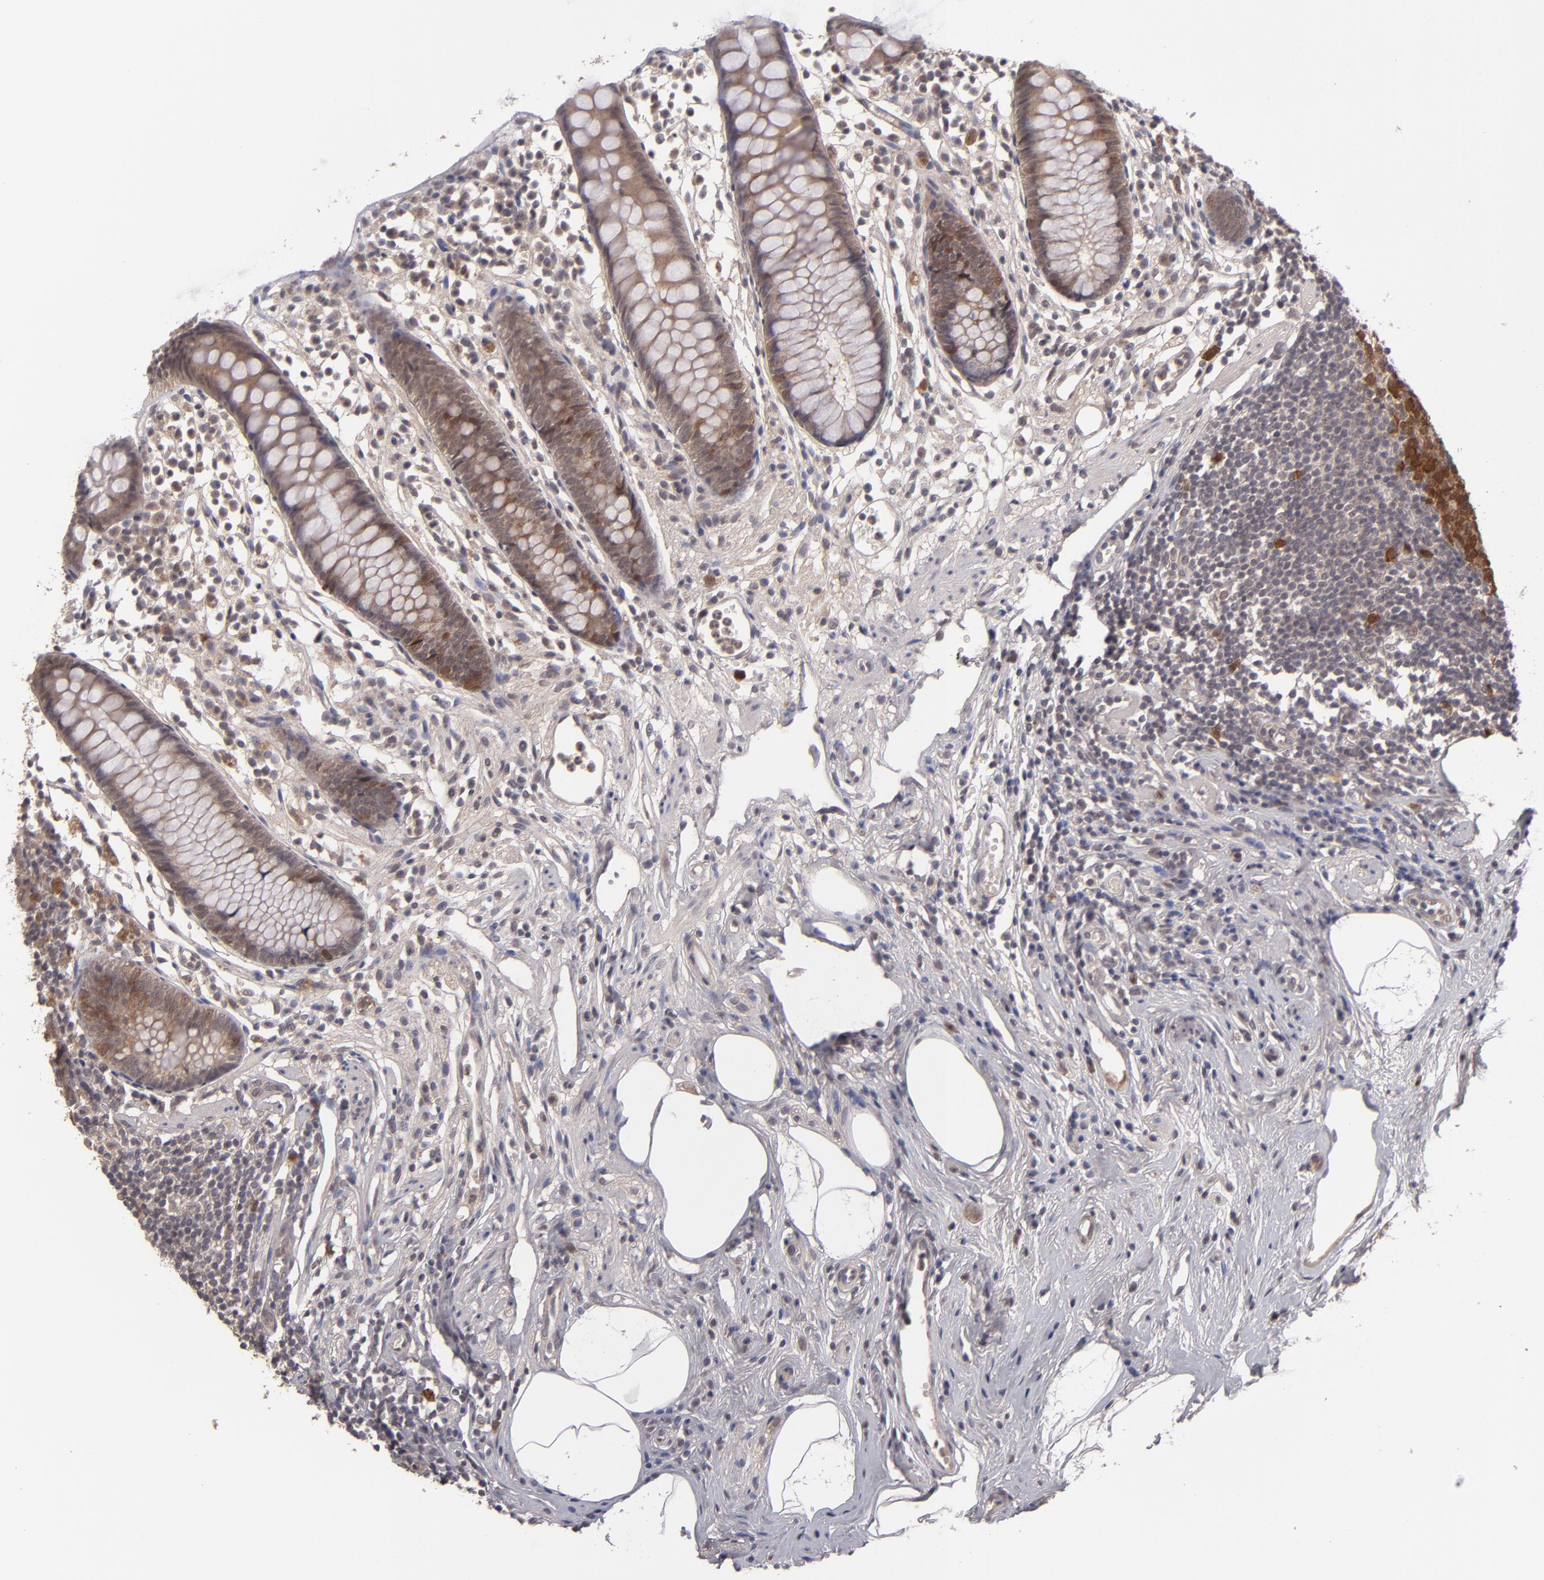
{"staining": {"intensity": "moderate", "quantity": ">75%", "location": "cytoplasmic/membranous"}, "tissue": "appendix", "cell_type": "Glandular cells", "image_type": "normal", "snomed": [{"axis": "morphology", "description": "Normal tissue, NOS"}, {"axis": "topography", "description": "Appendix"}], "caption": "DAB immunohistochemical staining of unremarkable appendix displays moderate cytoplasmic/membranous protein expression in about >75% of glandular cells.", "gene": "TYMS", "patient": {"sex": "male", "age": 38}}